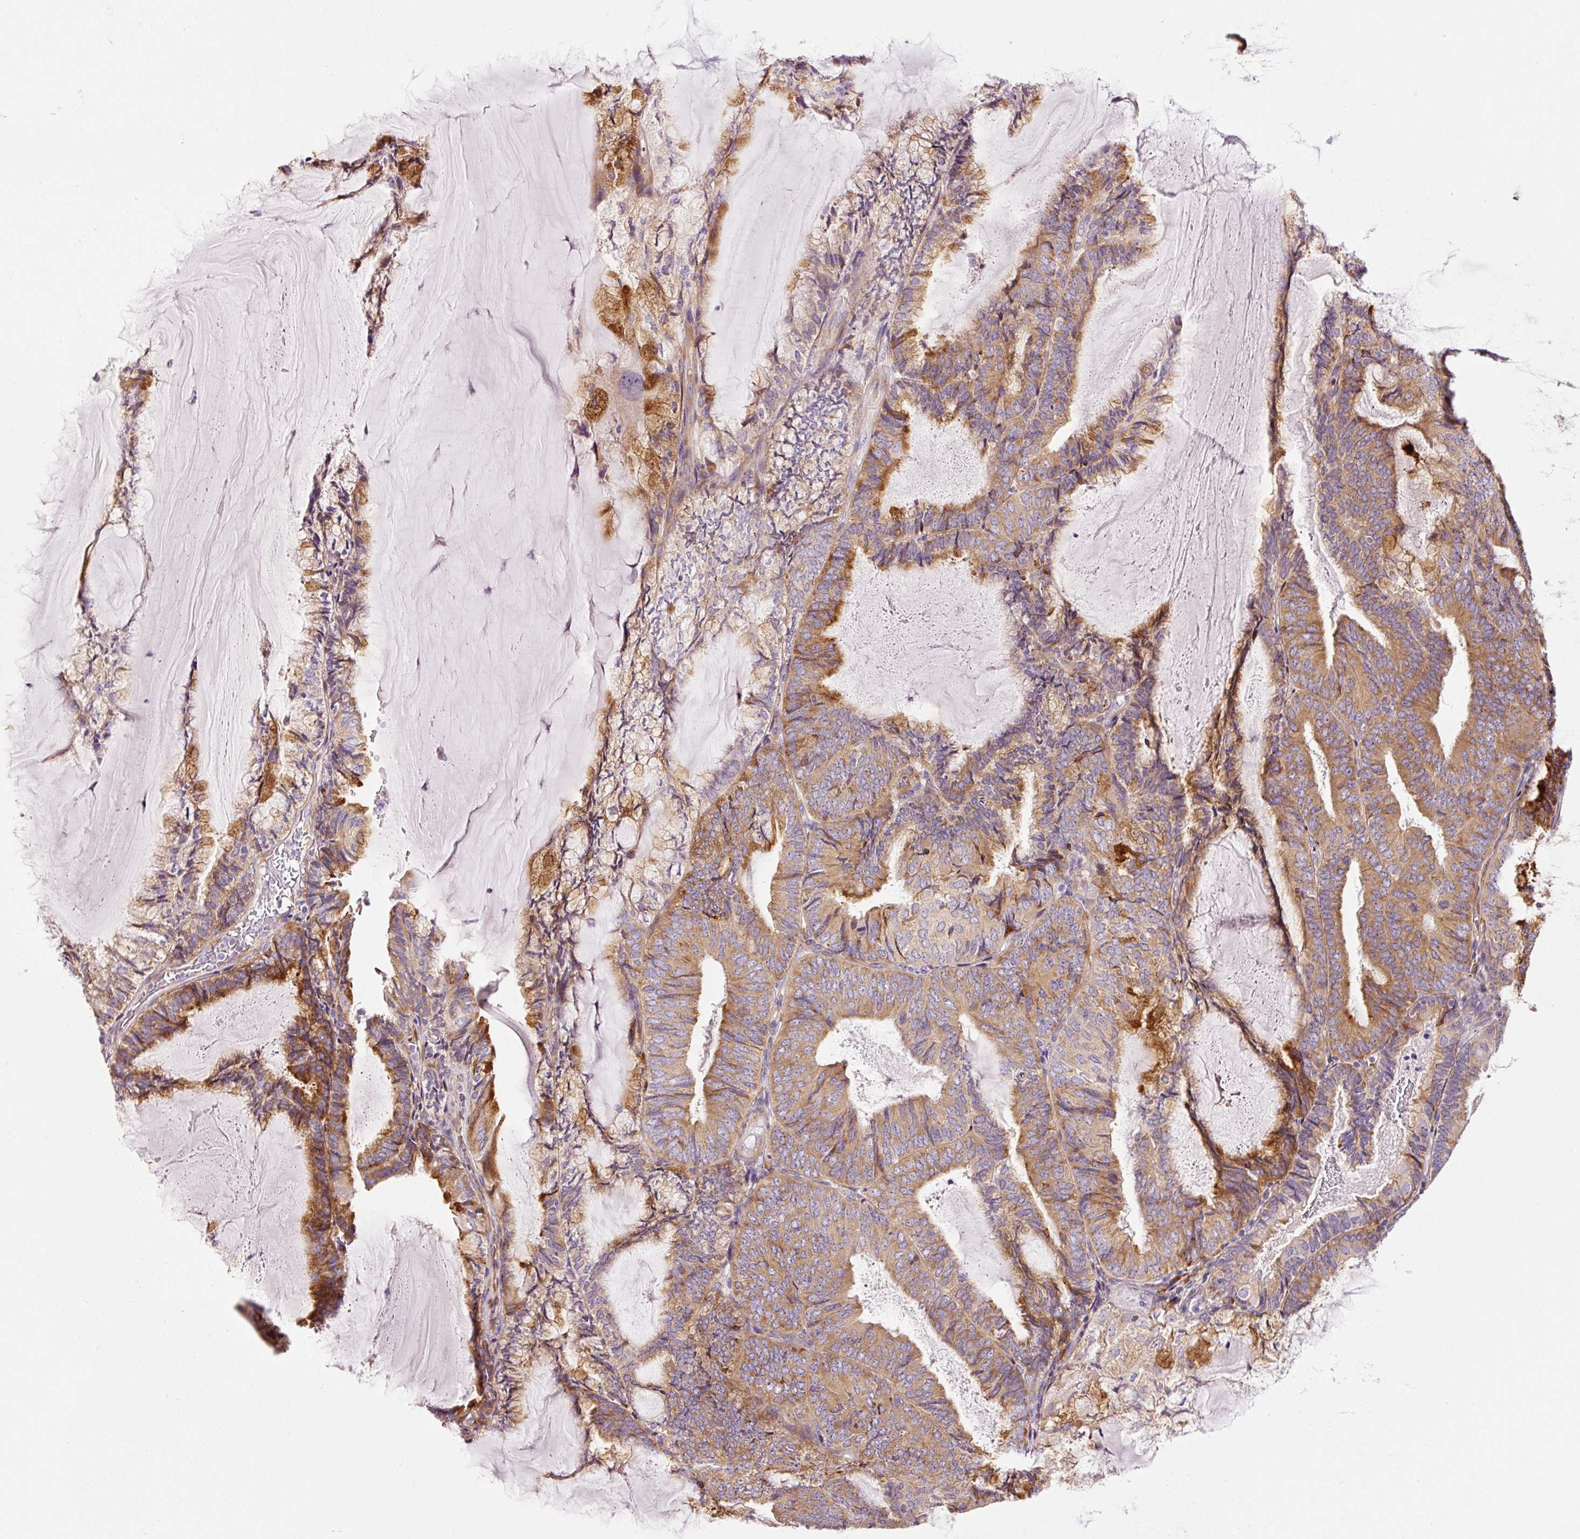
{"staining": {"intensity": "moderate", "quantity": ">75%", "location": "cytoplasmic/membranous"}, "tissue": "endometrial cancer", "cell_type": "Tumor cells", "image_type": "cancer", "snomed": [{"axis": "morphology", "description": "Adenocarcinoma, NOS"}, {"axis": "topography", "description": "Endometrium"}], "caption": "This photomicrograph displays endometrial adenocarcinoma stained with immunohistochemistry to label a protein in brown. The cytoplasmic/membranous of tumor cells show moderate positivity for the protein. Nuclei are counter-stained blue.", "gene": "RPL10A", "patient": {"sex": "female", "age": 81}}